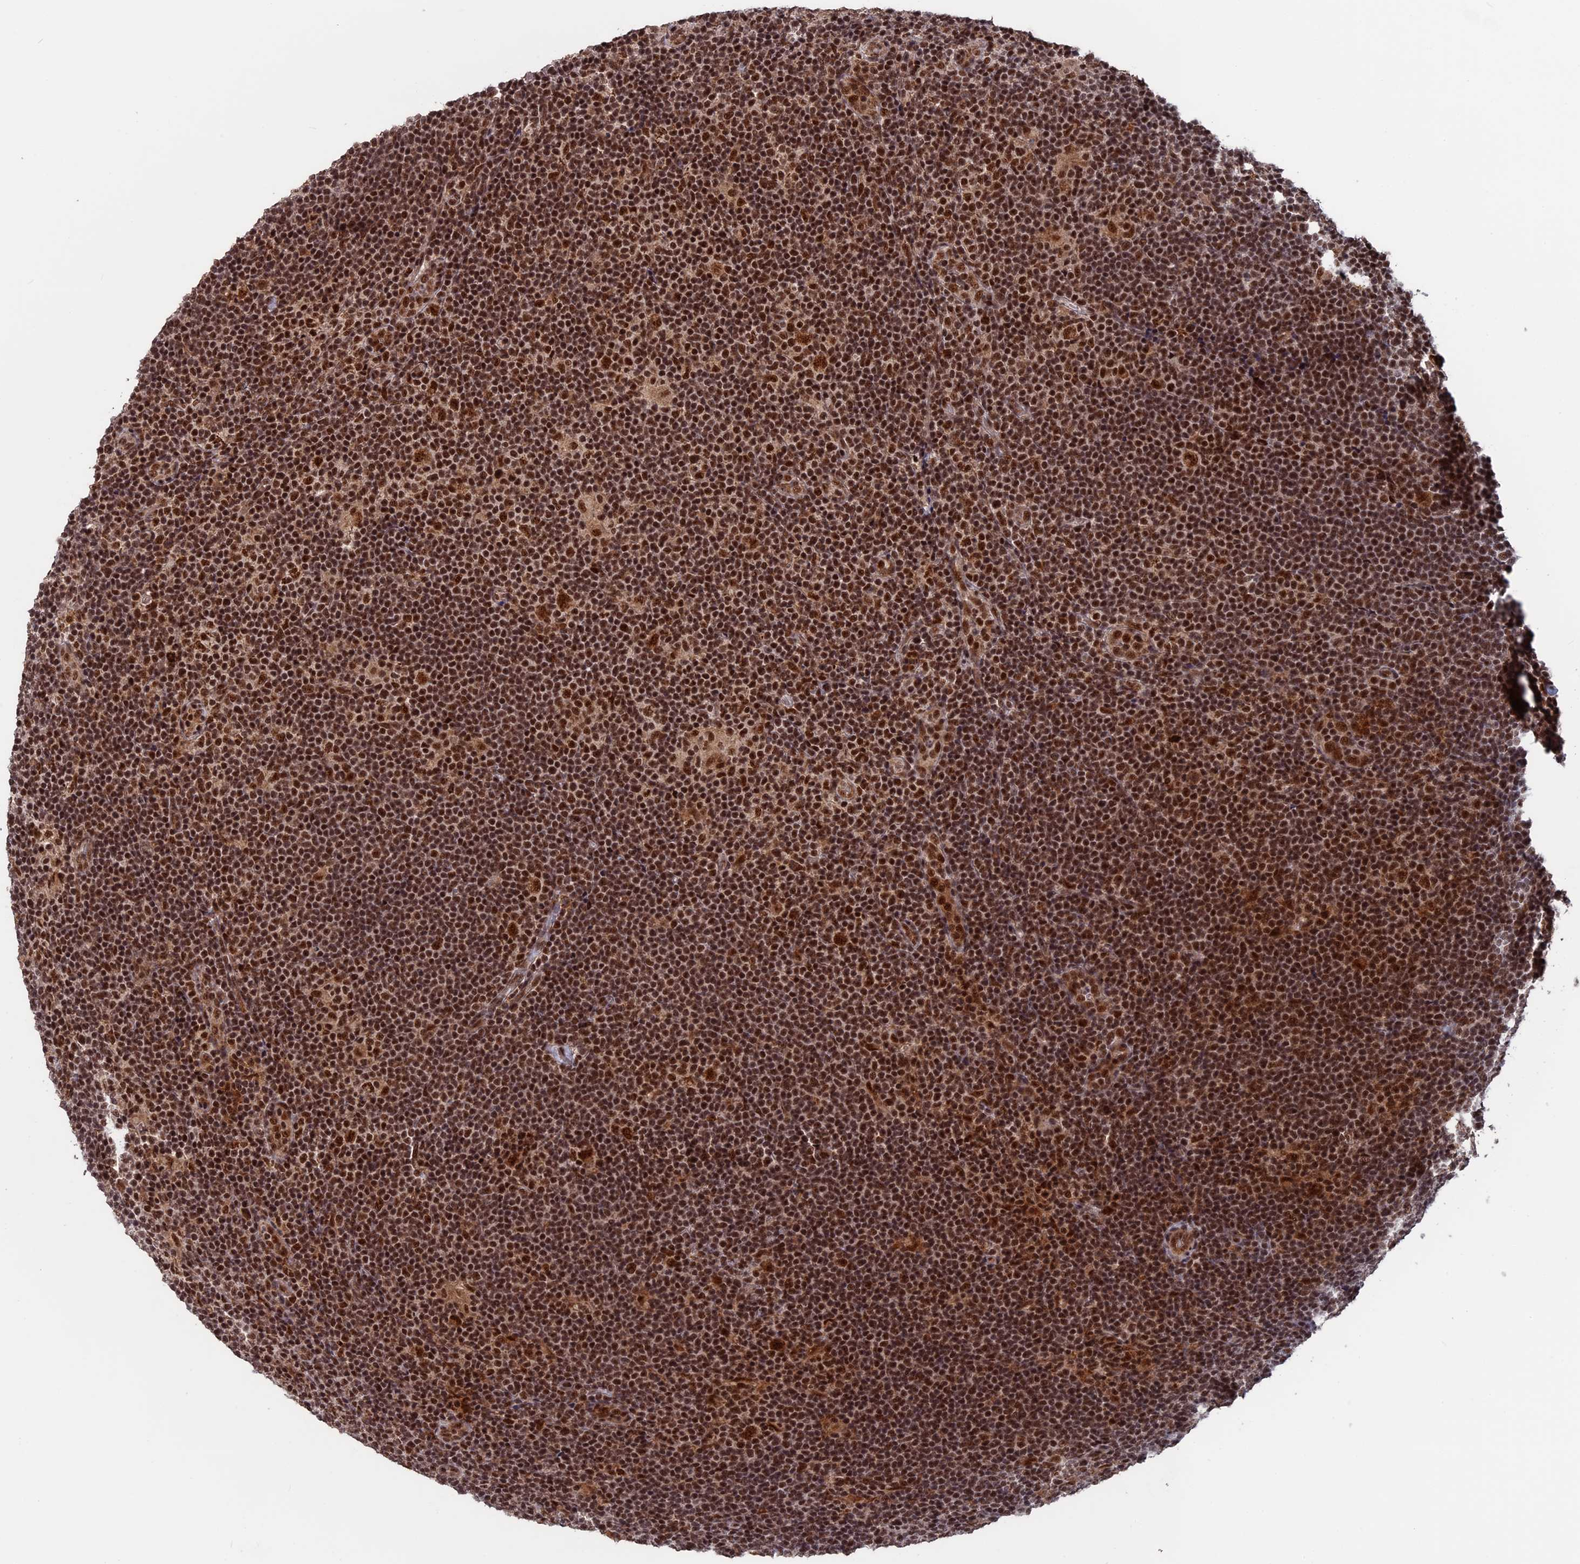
{"staining": {"intensity": "strong", "quantity": ">75%", "location": "nuclear"}, "tissue": "lymphoma", "cell_type": "Tumor cells", "image_type": "cancer", "snomed": [{"axis": "morphology", "description": "Hodgkin's disease, NOS"}, {"axis": "topography", "description": "Lymph node"}], "caption": "An immunohistochemistry (IHC) micrograph of tumor tissue is shown. Protein staining in brown labels strong nuclear positivity in Hodgkin's disease within tumor cells.", "gene": "CACTIN", "patient": {"sex": "female", "age": 57}}